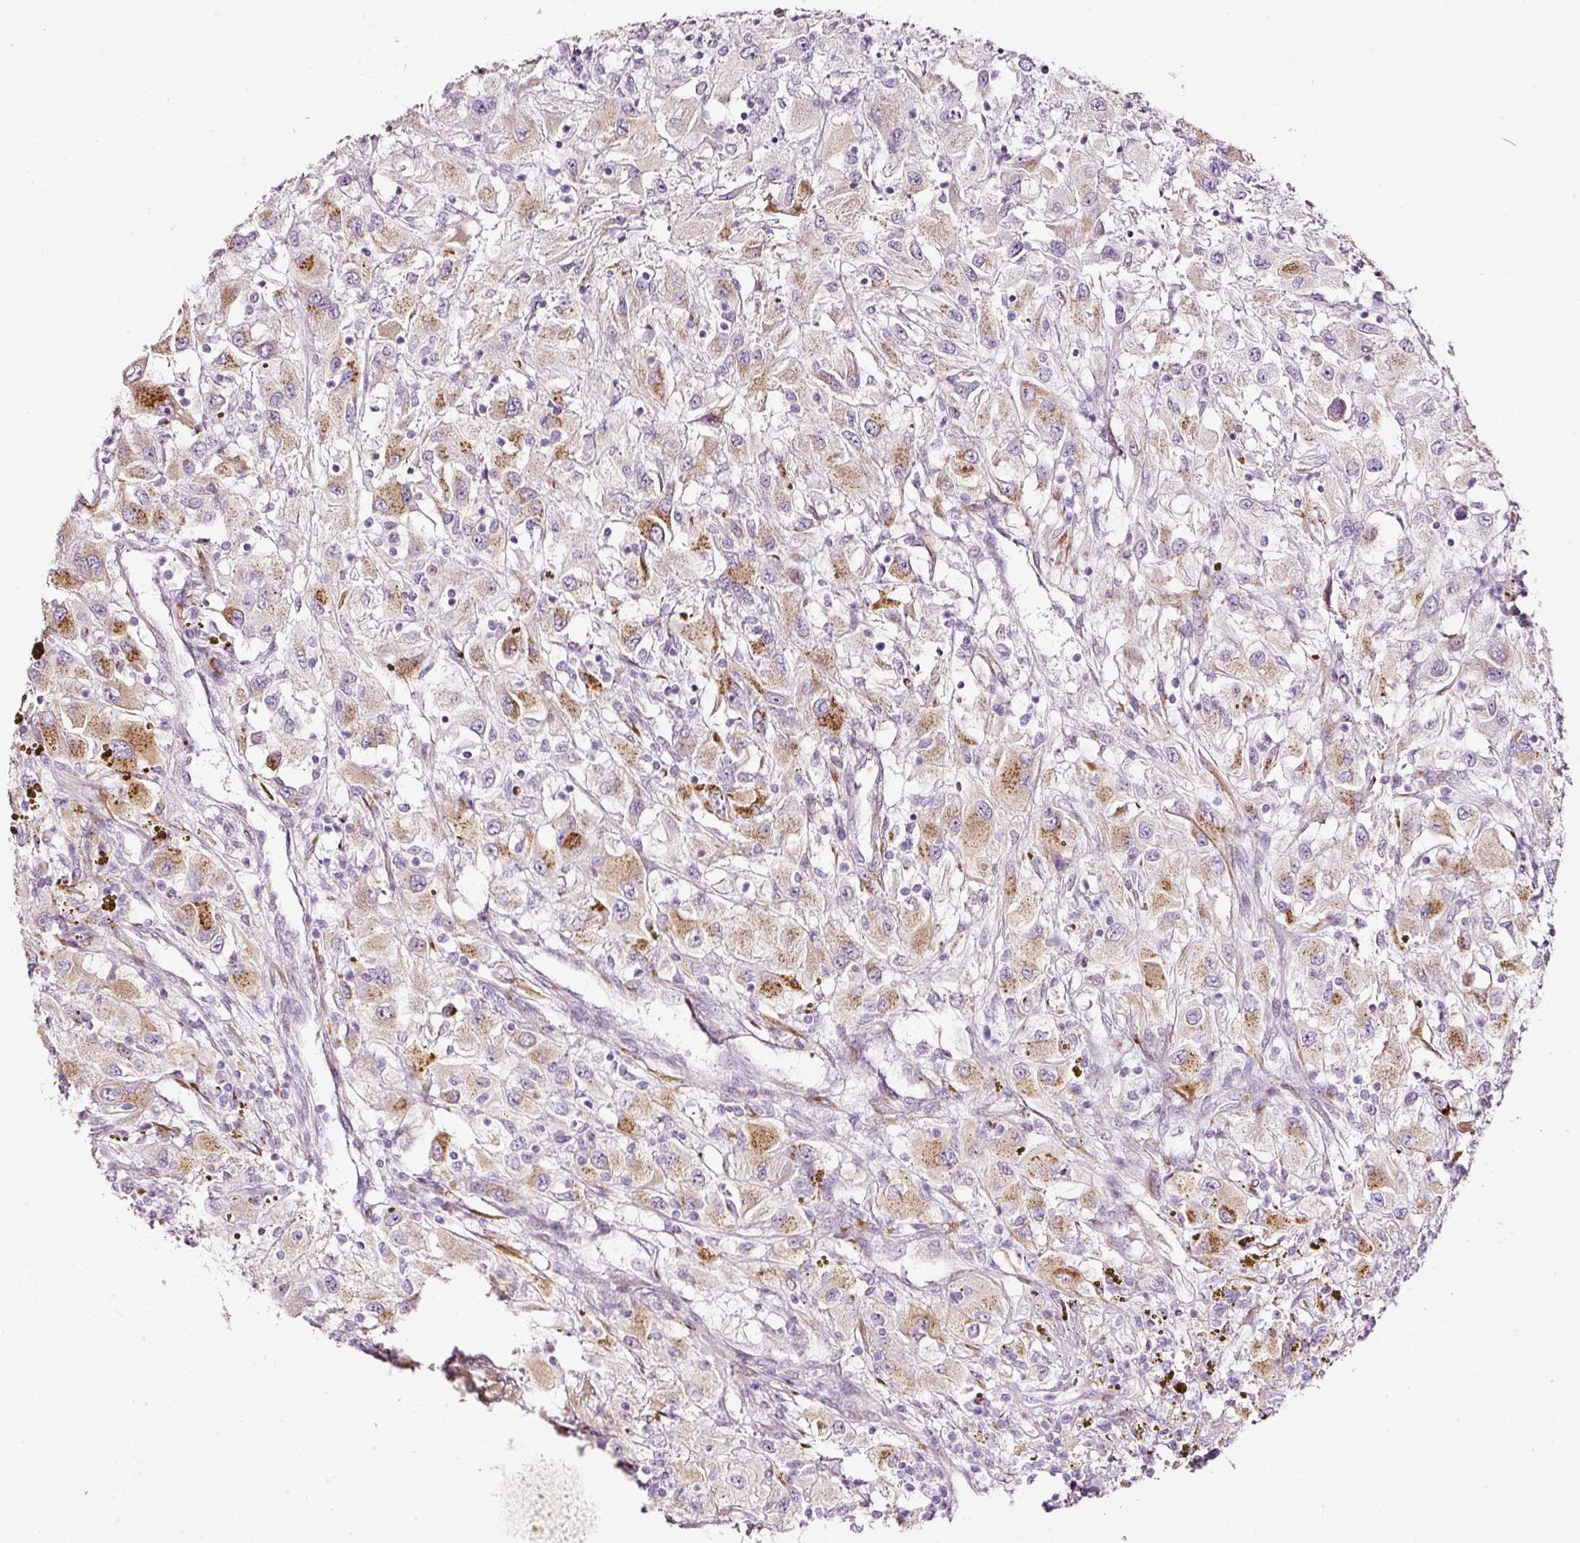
{"staining": {"intensity": "moderate", "quantity": ">75%", "location": "cytoplasmic/membranous"}, "tissue": "renal cancer", "cell_type": "Tumor cells", "image_type": "cancer", "snomed": [{"axis": "morphology", "description": "Adenocarcinoma, NOS"}, {"axis": "topography", "description": "Kidney"}], "caption": "Immunohistochemistry staining of renal cancer (adenocarcinoma), which exhibits medium levels of moderate cytoplasmic/membranous staining in approximately >75% of tumor cells indicating moderate cytoplasmic/membranous protein positivity. The staining was performed using DAB (brown) for protein detection and nuclei were counterstained in hematoxylin (blue).", "gene": "SDF4", "patient": {"sex": "female", "age": 67}}